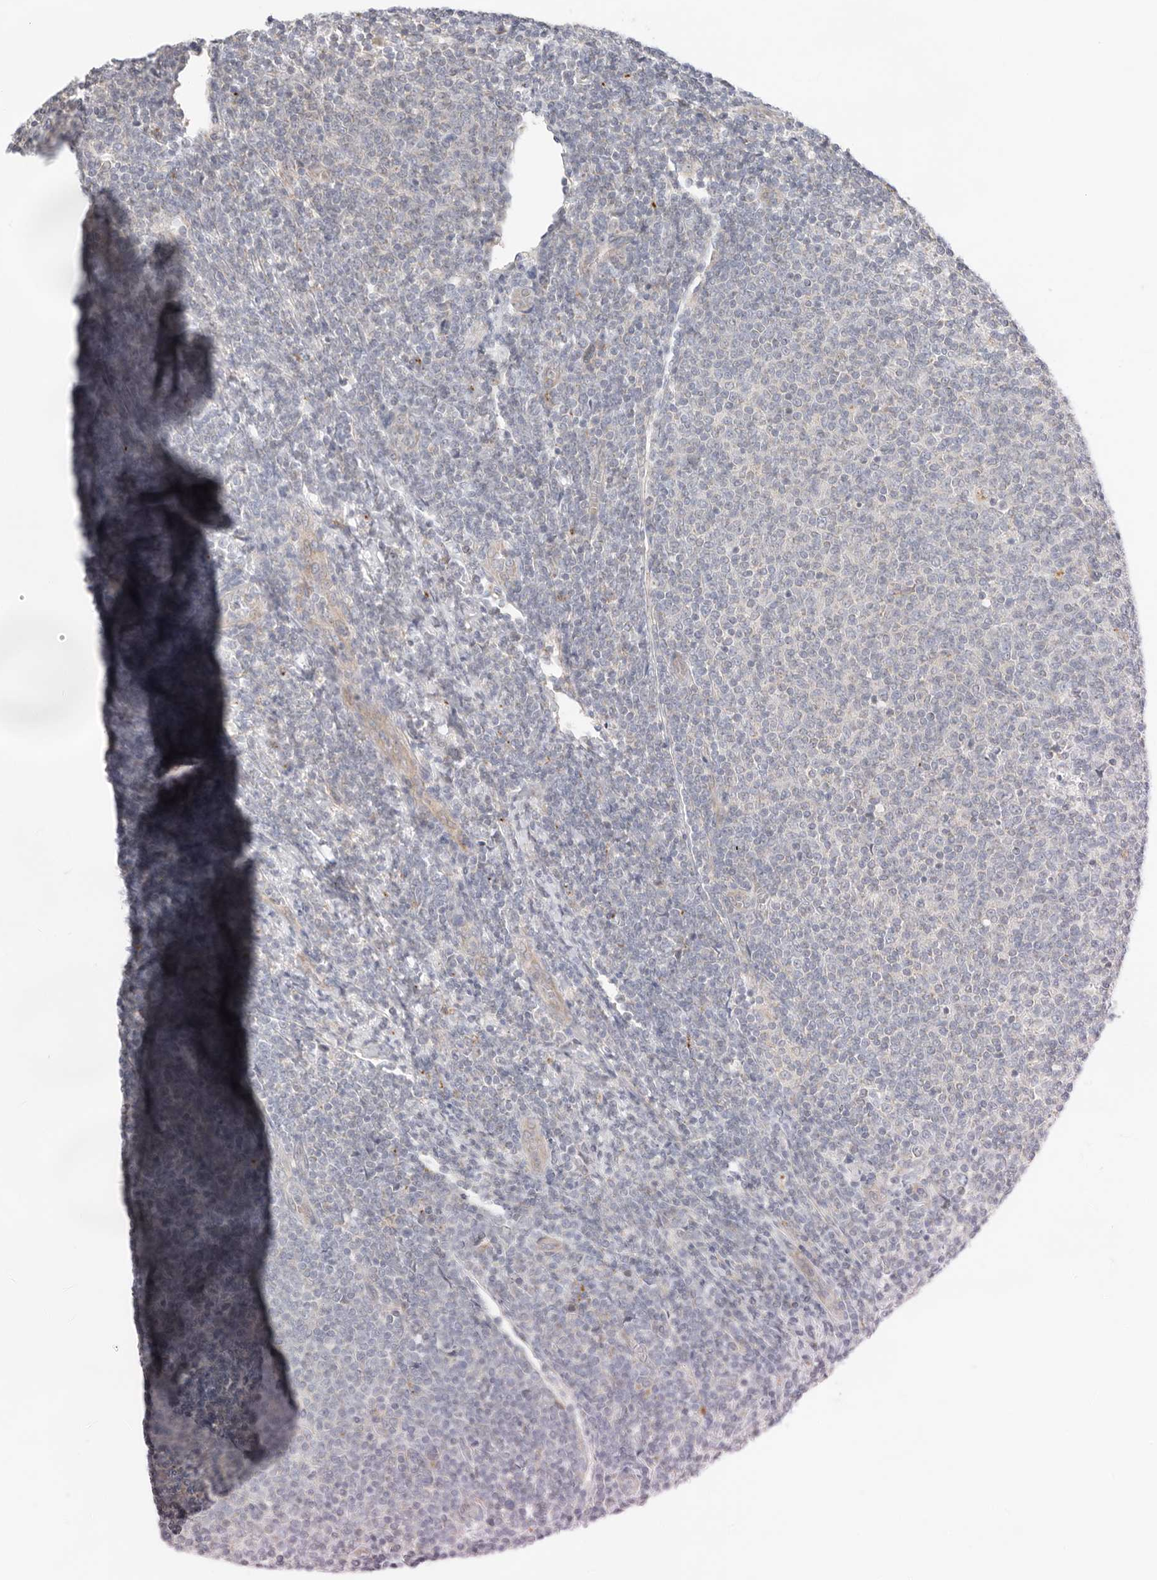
{"staining": {"intensity": "negative", "quantity": "none", "location": "none"}, "tissue": "lymphoma", "cell_type": "Tumor cells", "image_type": "cancer", "snomed": [{"axis": "morphology", "description": "Malignant lymphoma, non-Hodgkin's type, Low grade"}, {"axis": "topography", "description": "Lymph node"}], "caption": "DAB immunohistochemical staining of lymphoma demonstrates no significant expression in tumor cells.", "gene": "USH1C", "patient": {"sex": "male", "age": 66}}